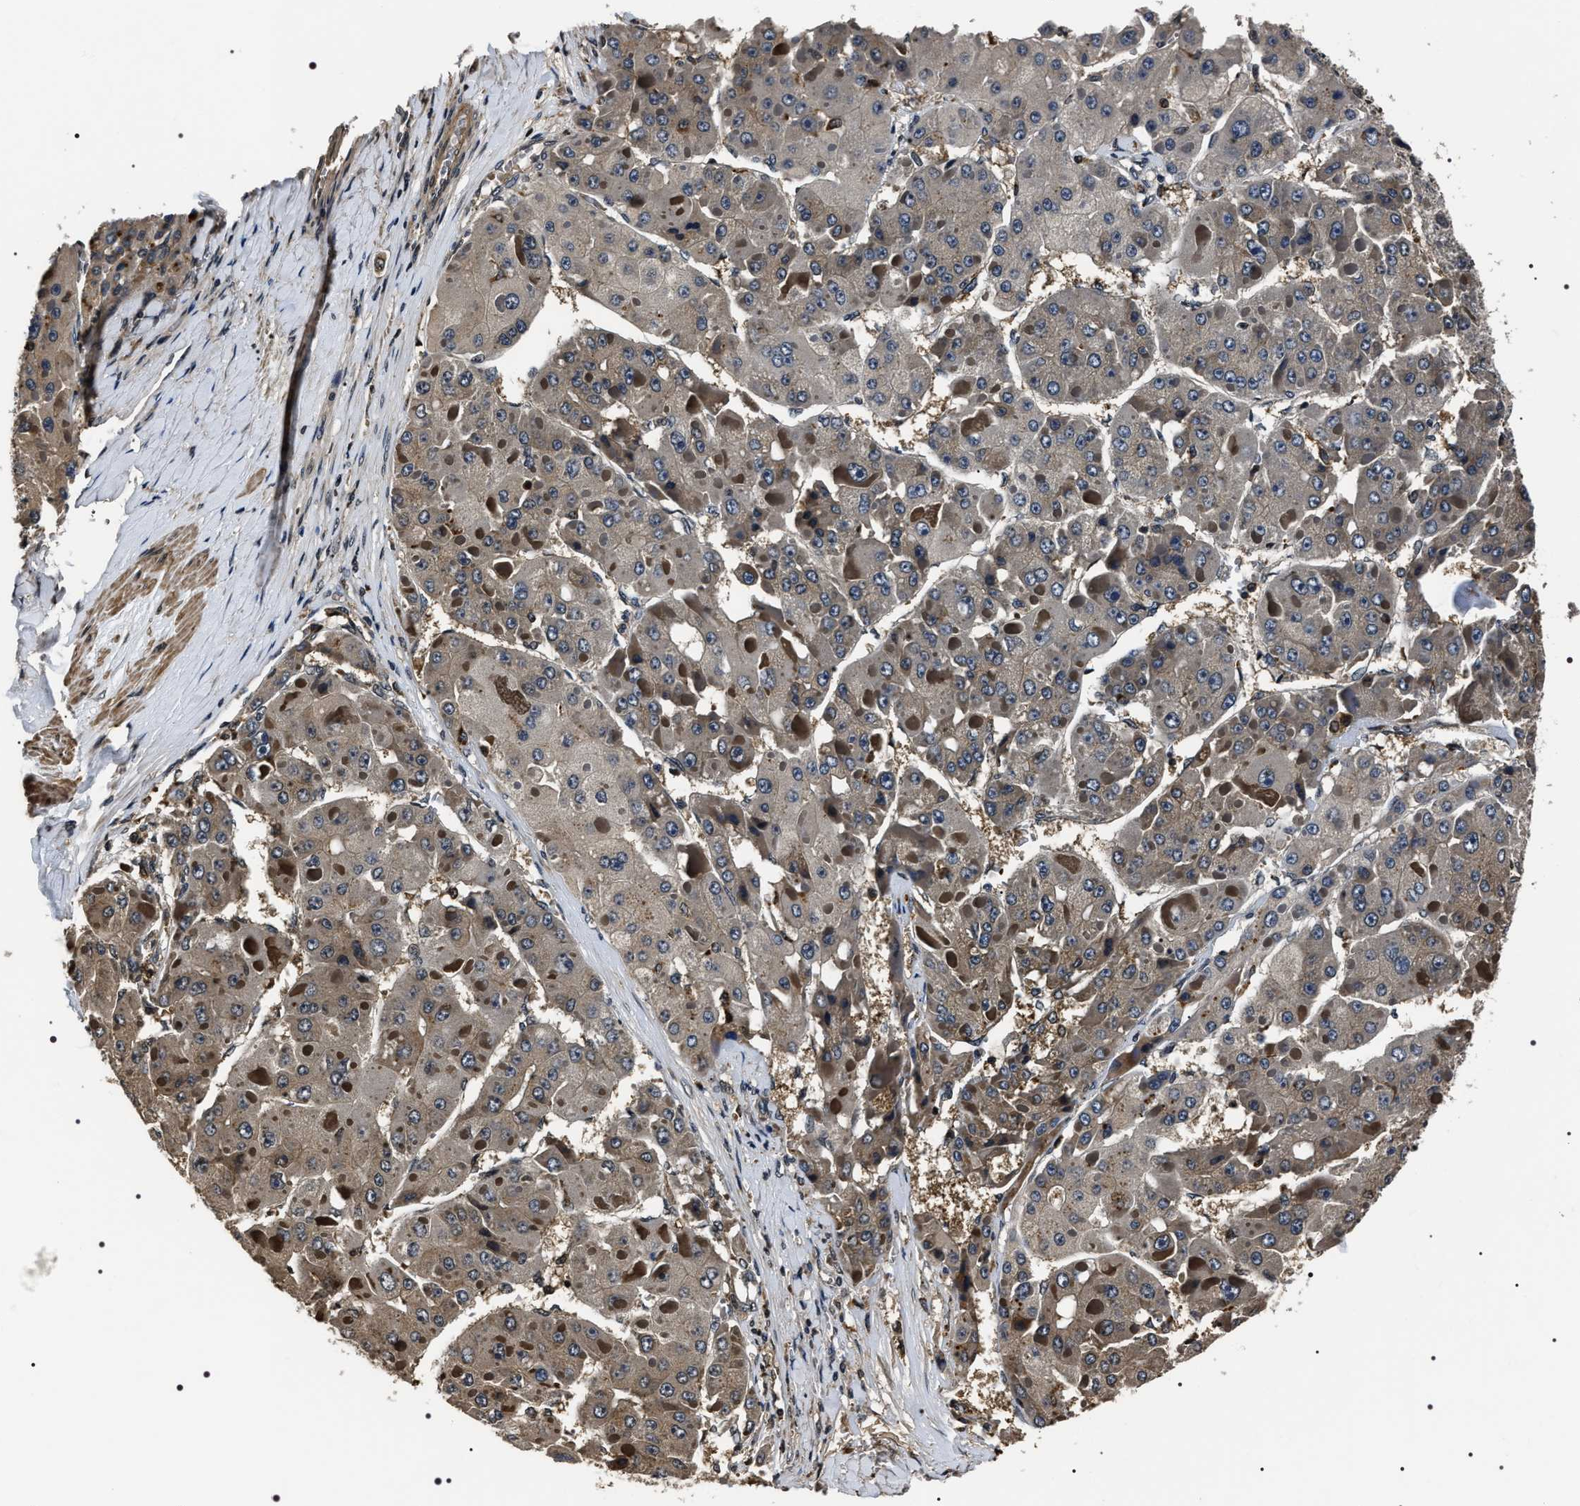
{"staining": {"intensity": "weak", "quantity": "<25%", "location": "cytoplasmic/membranous"}, "tissue": "liver cancer", "cell_type": "Tumor cells", "image_type": "cancer", "snomed": [{"axis": "morphology", "description": "Carcinoma, Hepatocellular, NOS"}, {"axis": "topography", "description": "Liver"}], "caption": "There is no significant staining in tumor cells of liver hepatocellular carcinoma. Brightfield microscopy of immunohistochemistry (IHC) stained with DAB (brown) and hematoxylin (blue), captured at high magnification.", "gene": "ARHGAP22", "patient": {"sex": "female", "age": 73}}